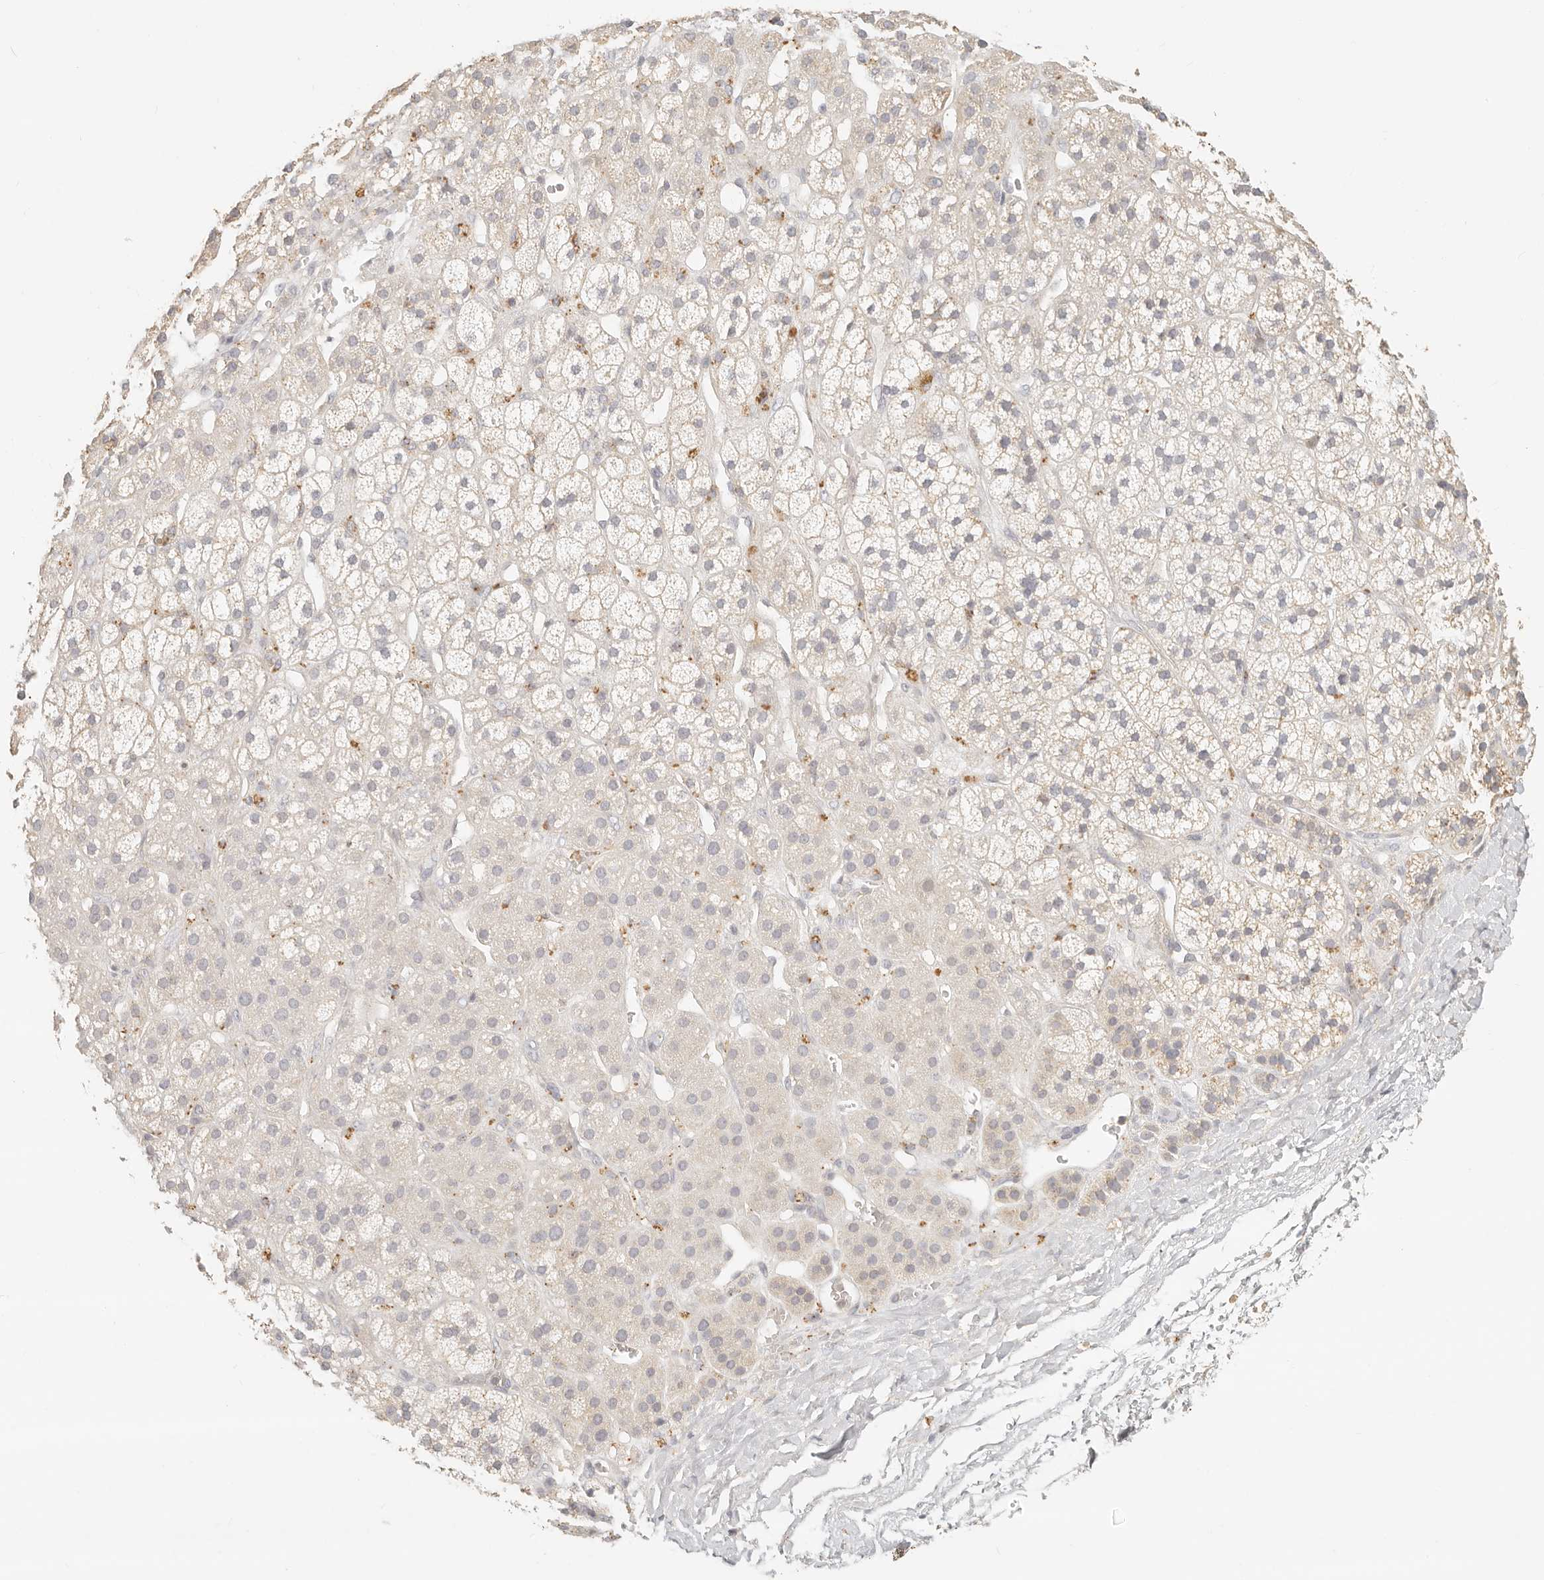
{"staining": {"intensity": "weak", "quantity": "<25%", "location": "cytoplasmic/membranous"}, "tissue": "adrenal gland", "cell_type": "Glandular cells", "image_type": "normal", "snomed": [{"axis": "morphology", "description": "Normal tissue, NOS"}, {"axis": "topography", "description": "Adrenal gland"}], "caption": "IHC of normal human adrenal gland demonstrates no positivity in glandular cells. The staining is performed using DAB brown chromogen with nuclei counter-stained in using hematoxylin.", "gene": "CNMD", "patient": {"sex": "male", "age": 56}}